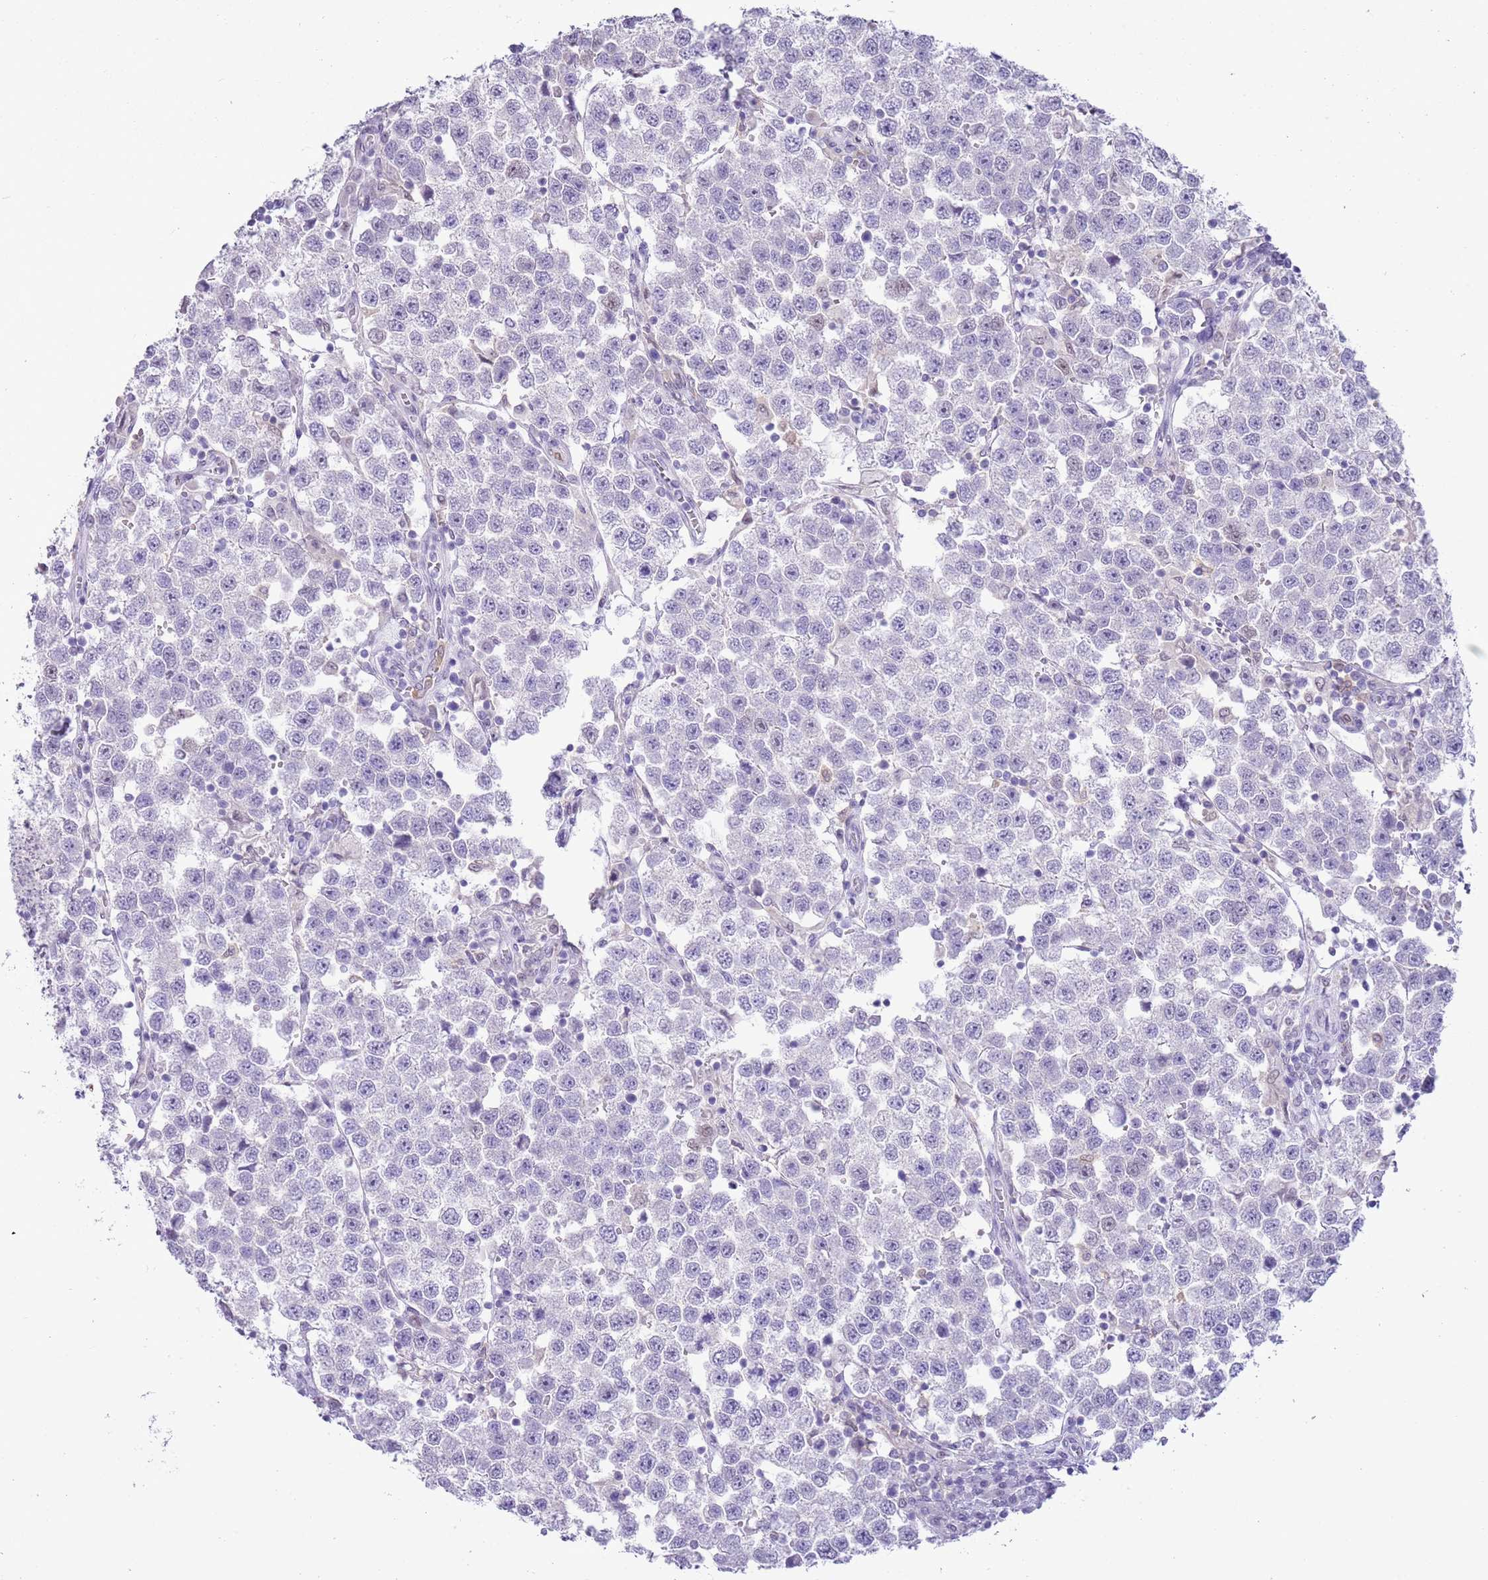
{"staining": {"intensity": "negative", "quantity": "none", "location": "none"}, "tissue": "testis cancer", "cell_type": "Tumor cells", "image_type": "cancer", "snomed": [{"axis": "morphology", "description": "Seminoma, NOS"}, {"axis": "topography", "description": "Testis"}], "caption": "DAB (3,3'-diaminobenzidine) immunohistochemical staining of human testis cancer (seminoma) exhibits no significant expression in tumor cells. Nuclei are stained in blue.", "gene": "PPP1R17", "patient": {"sex": "male", "age": 37}}